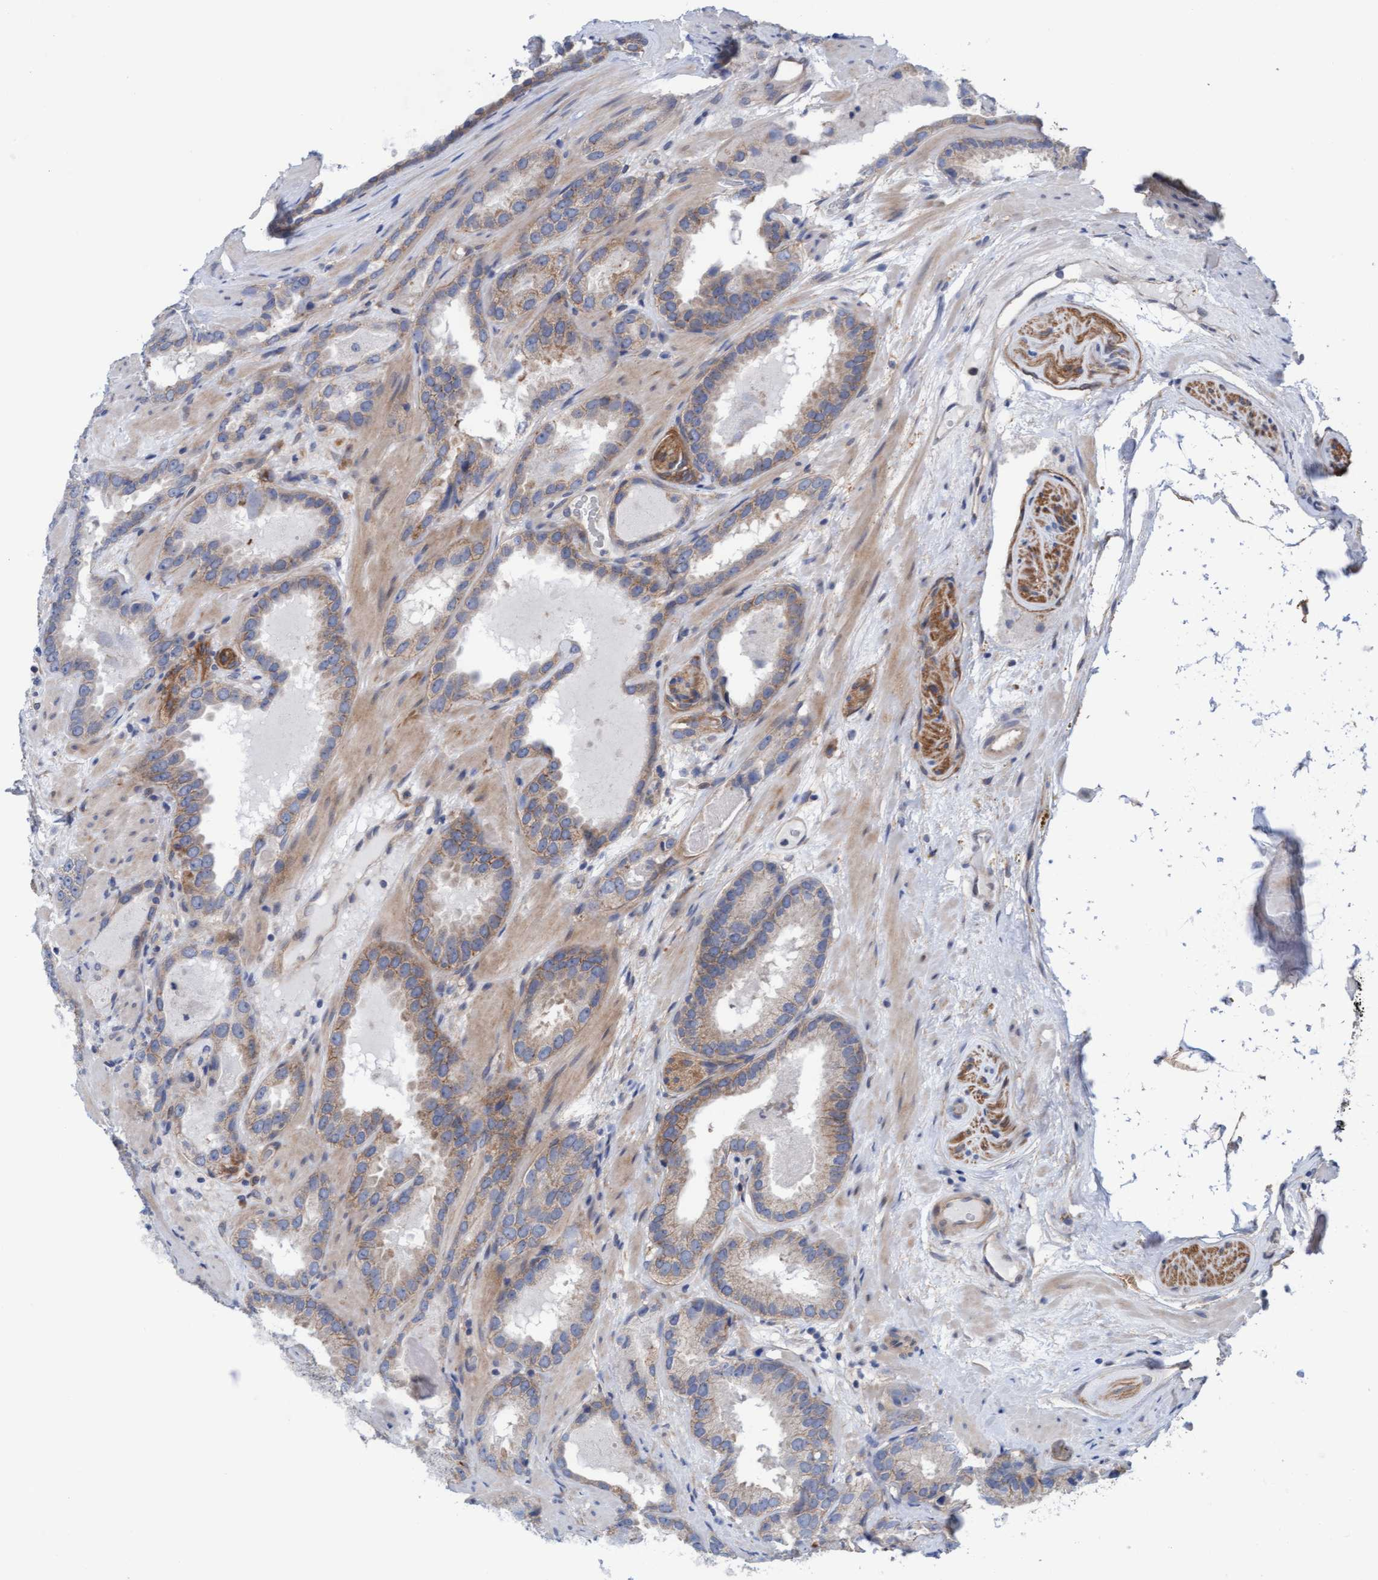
{"staining": {"intensity": "weak", "quantity": ">75%", "location": "cytoplasmic/membranous"}, "tissue": "prostate cancer", "cell_type": "Tumor cells", "image_type": "cancer", "snomed": [{"axis": "morphology", "description": "Adenocarcinoma, Low grade"}, {"axis": "topography", "description": "Prostate"}], "caption": "A brown stain shows weak cytoplasmic/membranous staining of a protein in prostate cancer (adenocarcinoma (low-grade)) tumor cells.", "gene": "PLCD1", "patient": {"sex": "male", "age": 51}}